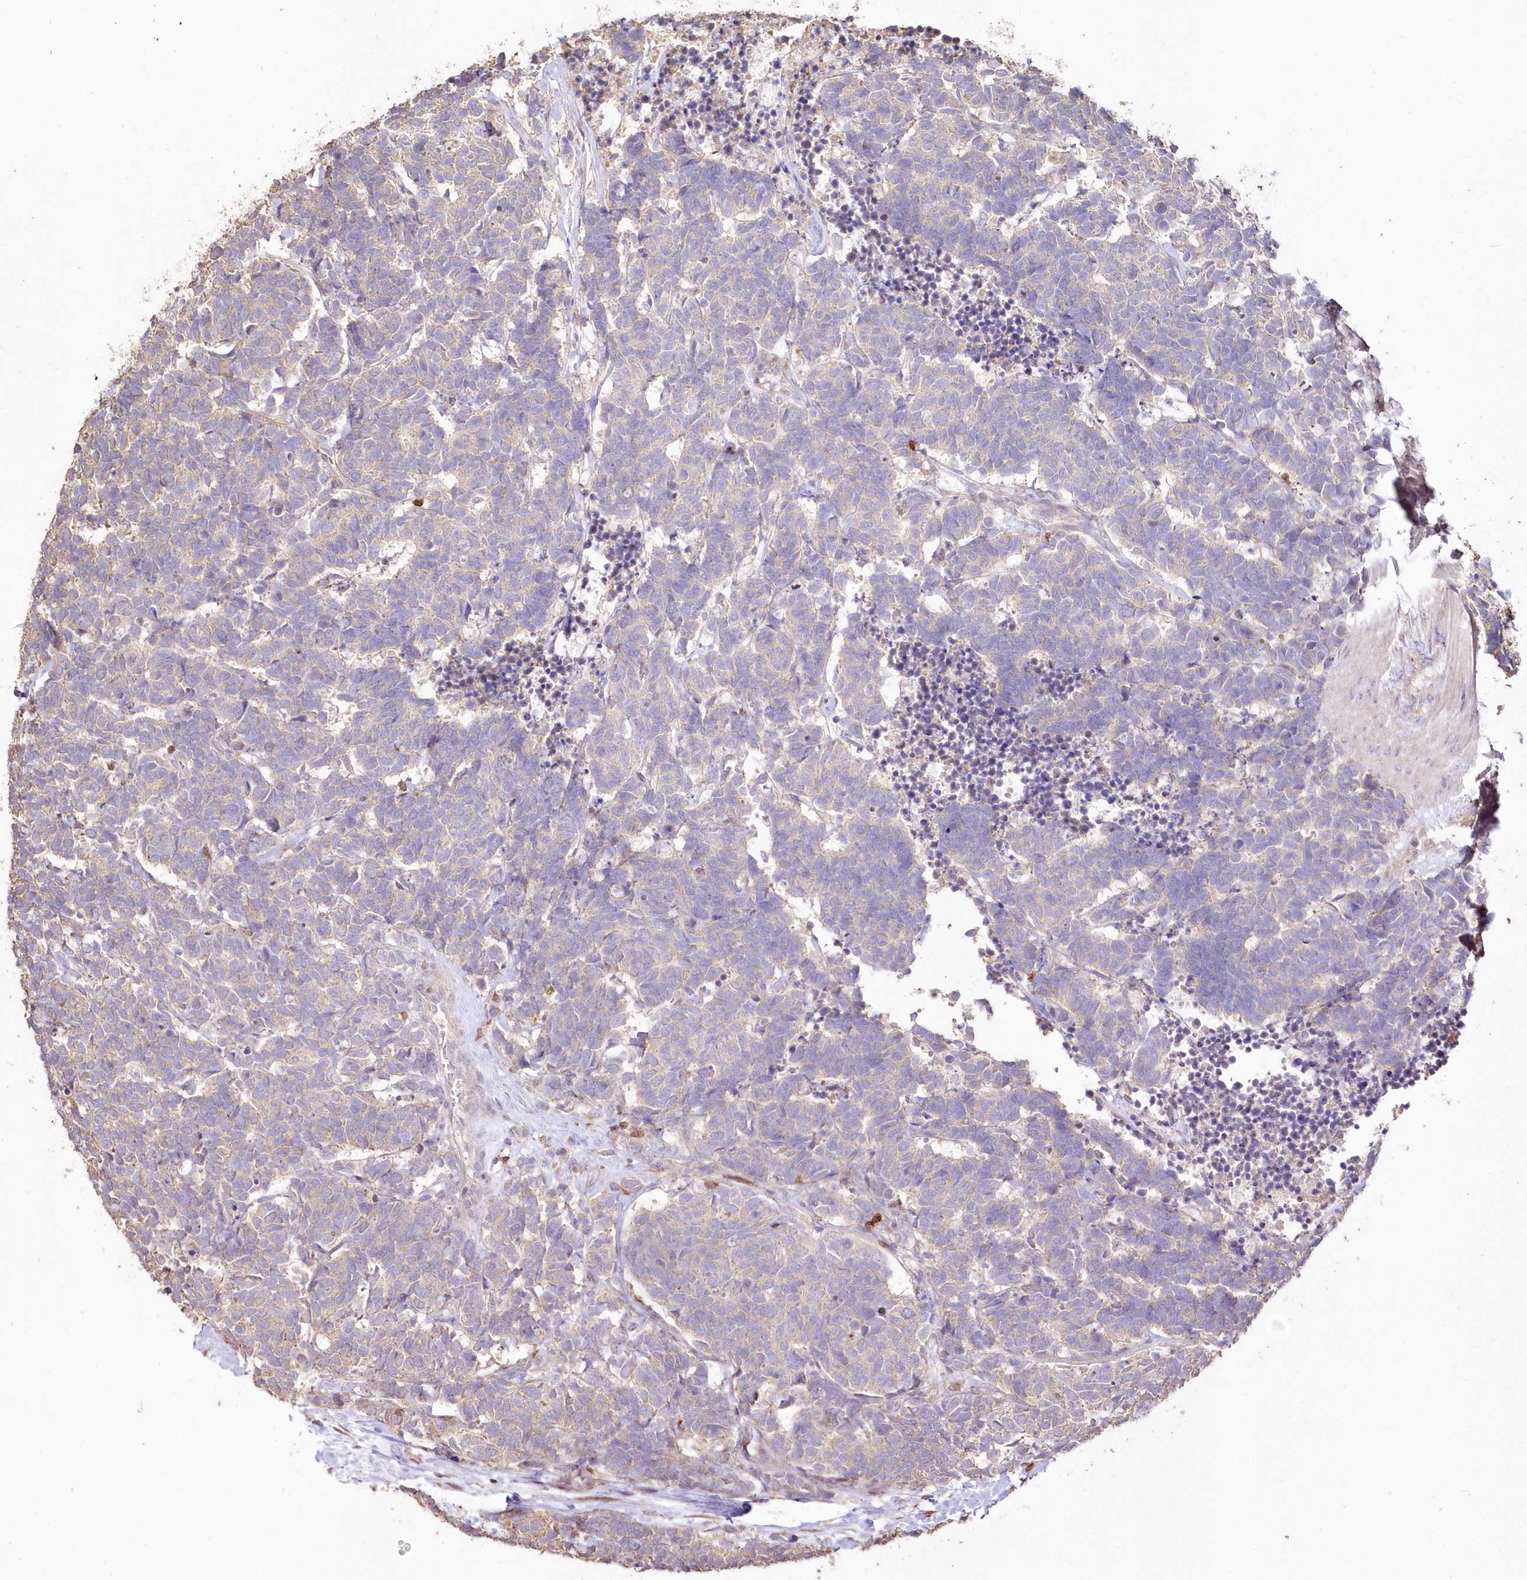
{"staining": {"intensity": "negative", "quantity": "none", "location": "none"}, "tissue": "carcinoid", "cell_type": "Tumor cells", "image_type": "cancer", "snomed": [{"axis": "morphology", "description": "Carcinoma, NOS"}, {"axis": "morphology", "description": "Carcinoid, malignant, NOS"}, {"axis": "topography", "description": "Urinary bladder"}], "caption": "Image shows no protein staining in tumor cells of carcinoid tissue.", "gene": "STK17B", "patient": {"sex": "male", "age": 57}}